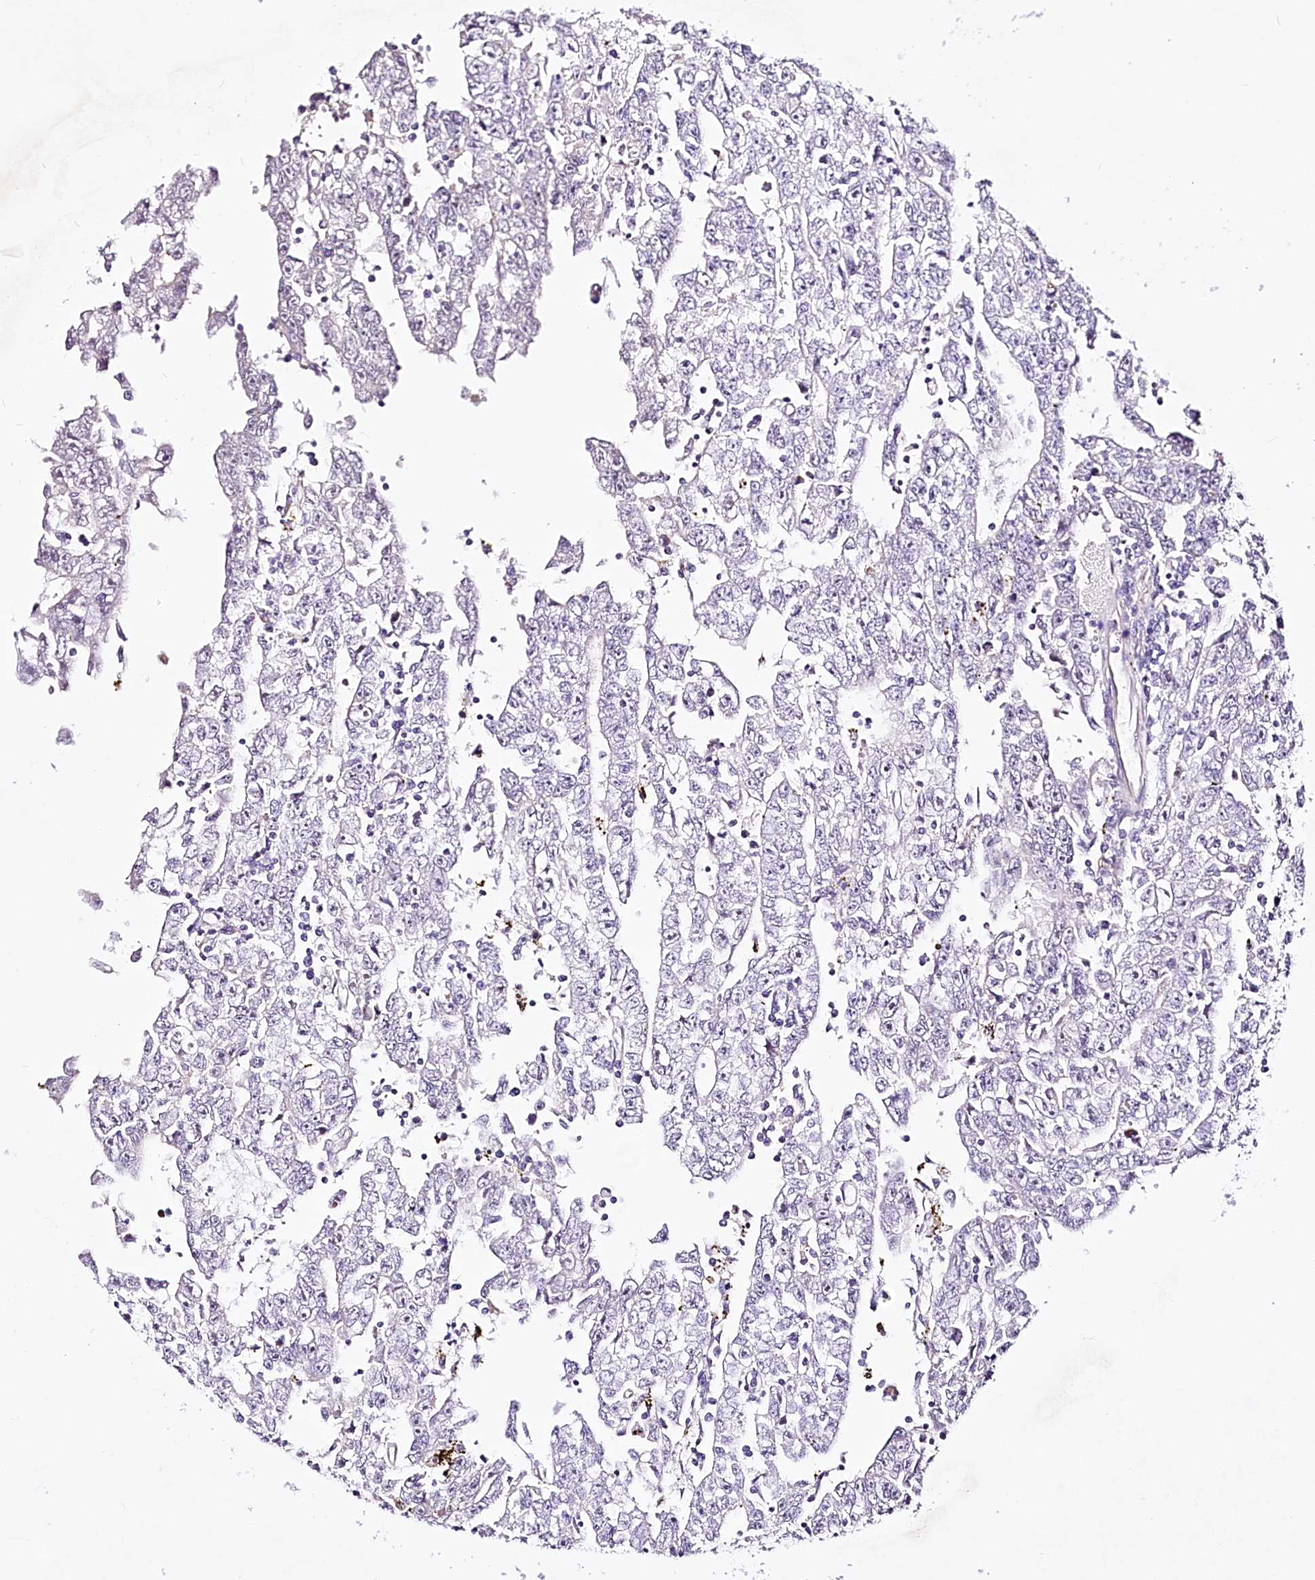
{"staining": {"intensity": "weak", "quantity": "<25%", "location": "cytoplasmic/membranous"}, "tissue": "testis cancer", "cell_type": "Tumor cells", "image_type": "cancer", "snomed": [{"axis": "morphology", "description": "Carcinoma, Embryonal, NOS"}, {"axis": "topography", "description": "Testis"}], "caption": "An IHC photomicrograph of embryonal carcinoma (testis) is shown. There is no staining in tumor cells of embryonal carcinoma (testis).", "gene": "ATE1", "patient": {"sex": "male", "age": 25}}